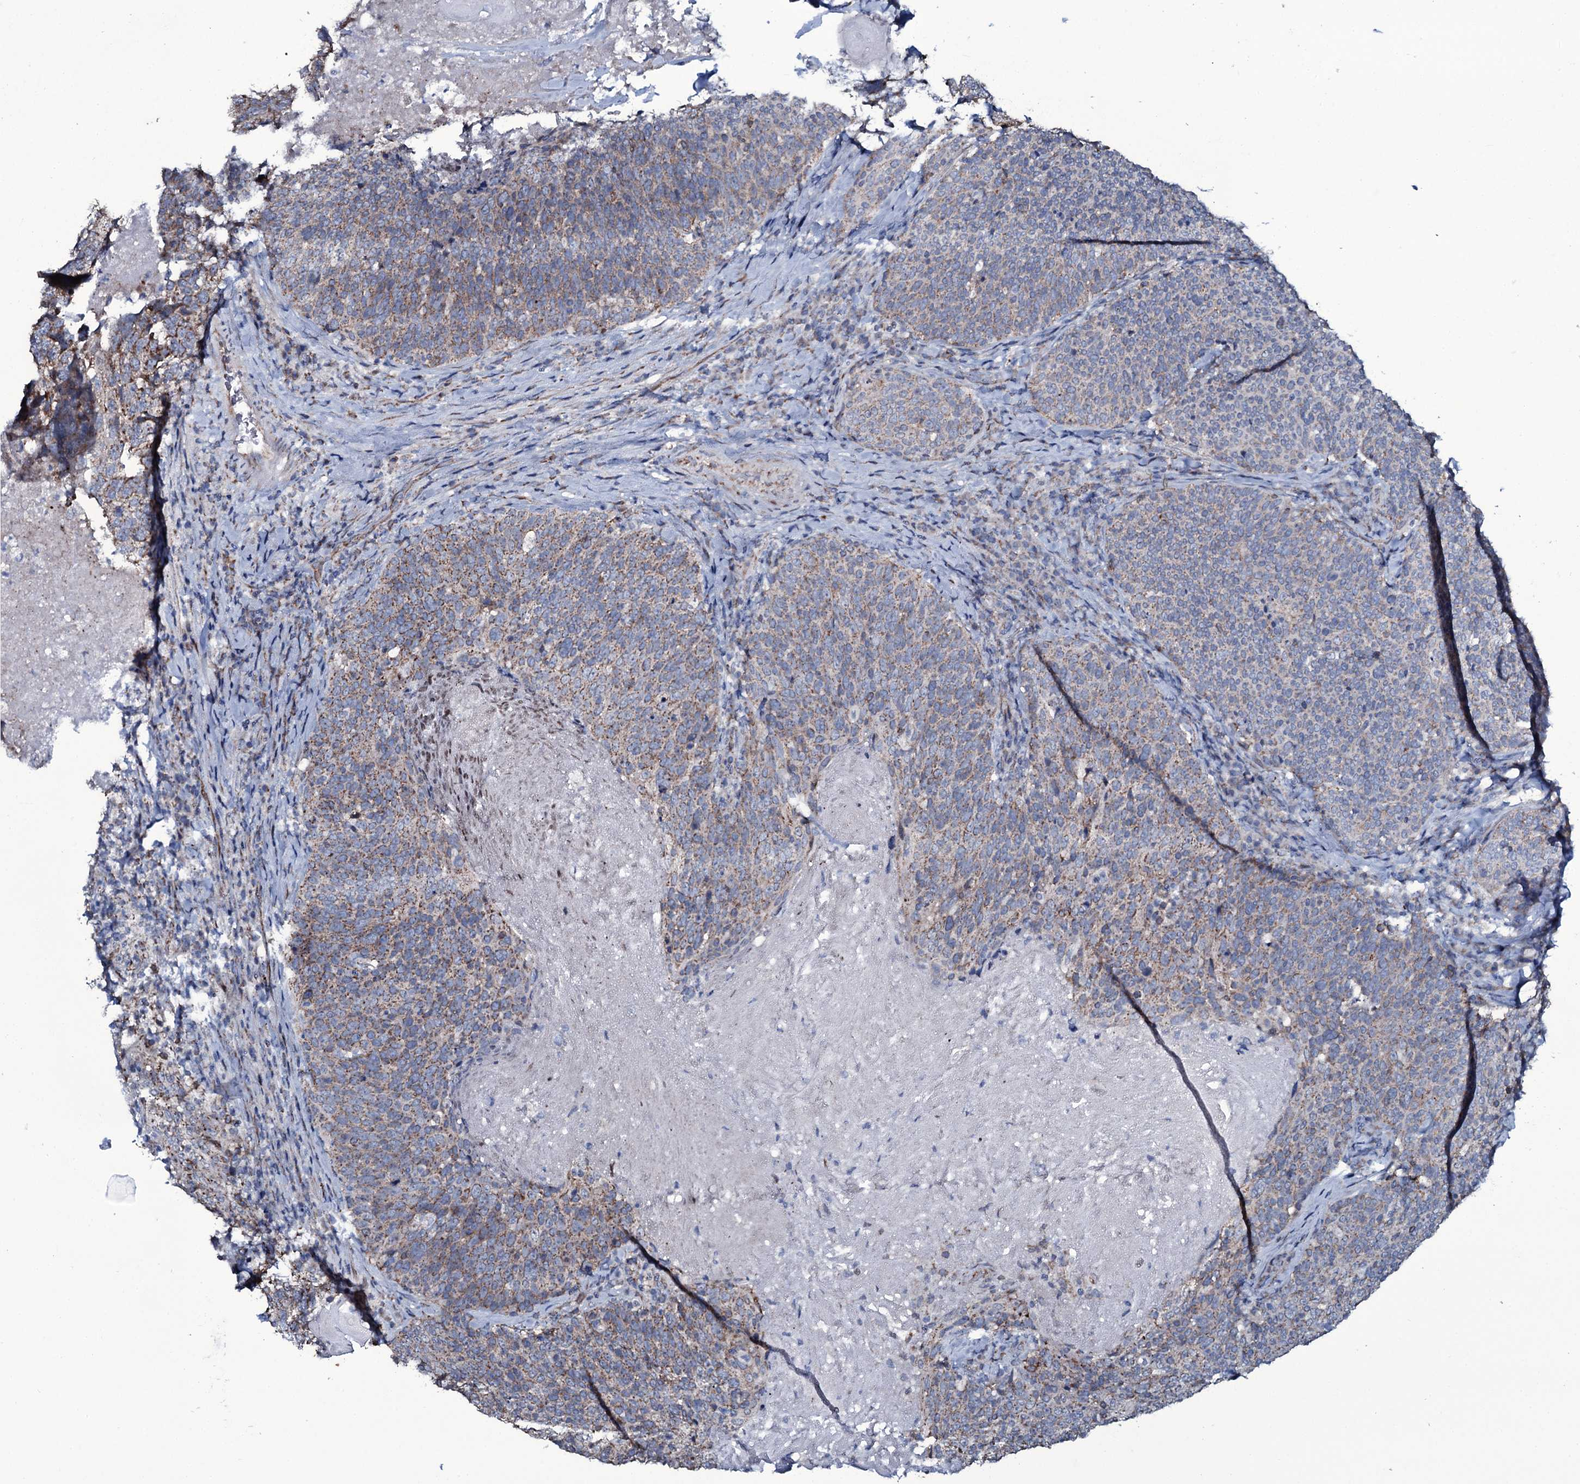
{"staining": {"intensity": "moderate", "quantity": ">75%", "location": "cytoplasmic/membranous"}, "tissue": "head and neck cancer", "cell_type": "Tumor cells", "image_type": "cancer", "snomed": [{"axis": "morphology", "description": "Squamous cell carcinoma, NOS"}, {"axis": "morphology", "description": "Squamous cell carcinoma, metastatic, NOS"}, {"axis": "topography", "description": "Lymph node"}, {"axis": "topography", "description": "Head-Neck"}], "caption": "Head and neck cancer stained for a protein exhibits moderate cytoplasmic/membranous positivity in tumor cells. The staining is performed using DAB (3,3'-diaminobenzidine) brown chromogen to label protein expression. The nuclei are counter-stained blue using hematoxylin.", "gene": "WIPF3", "patient": {"sex": "male", "age": 62}}